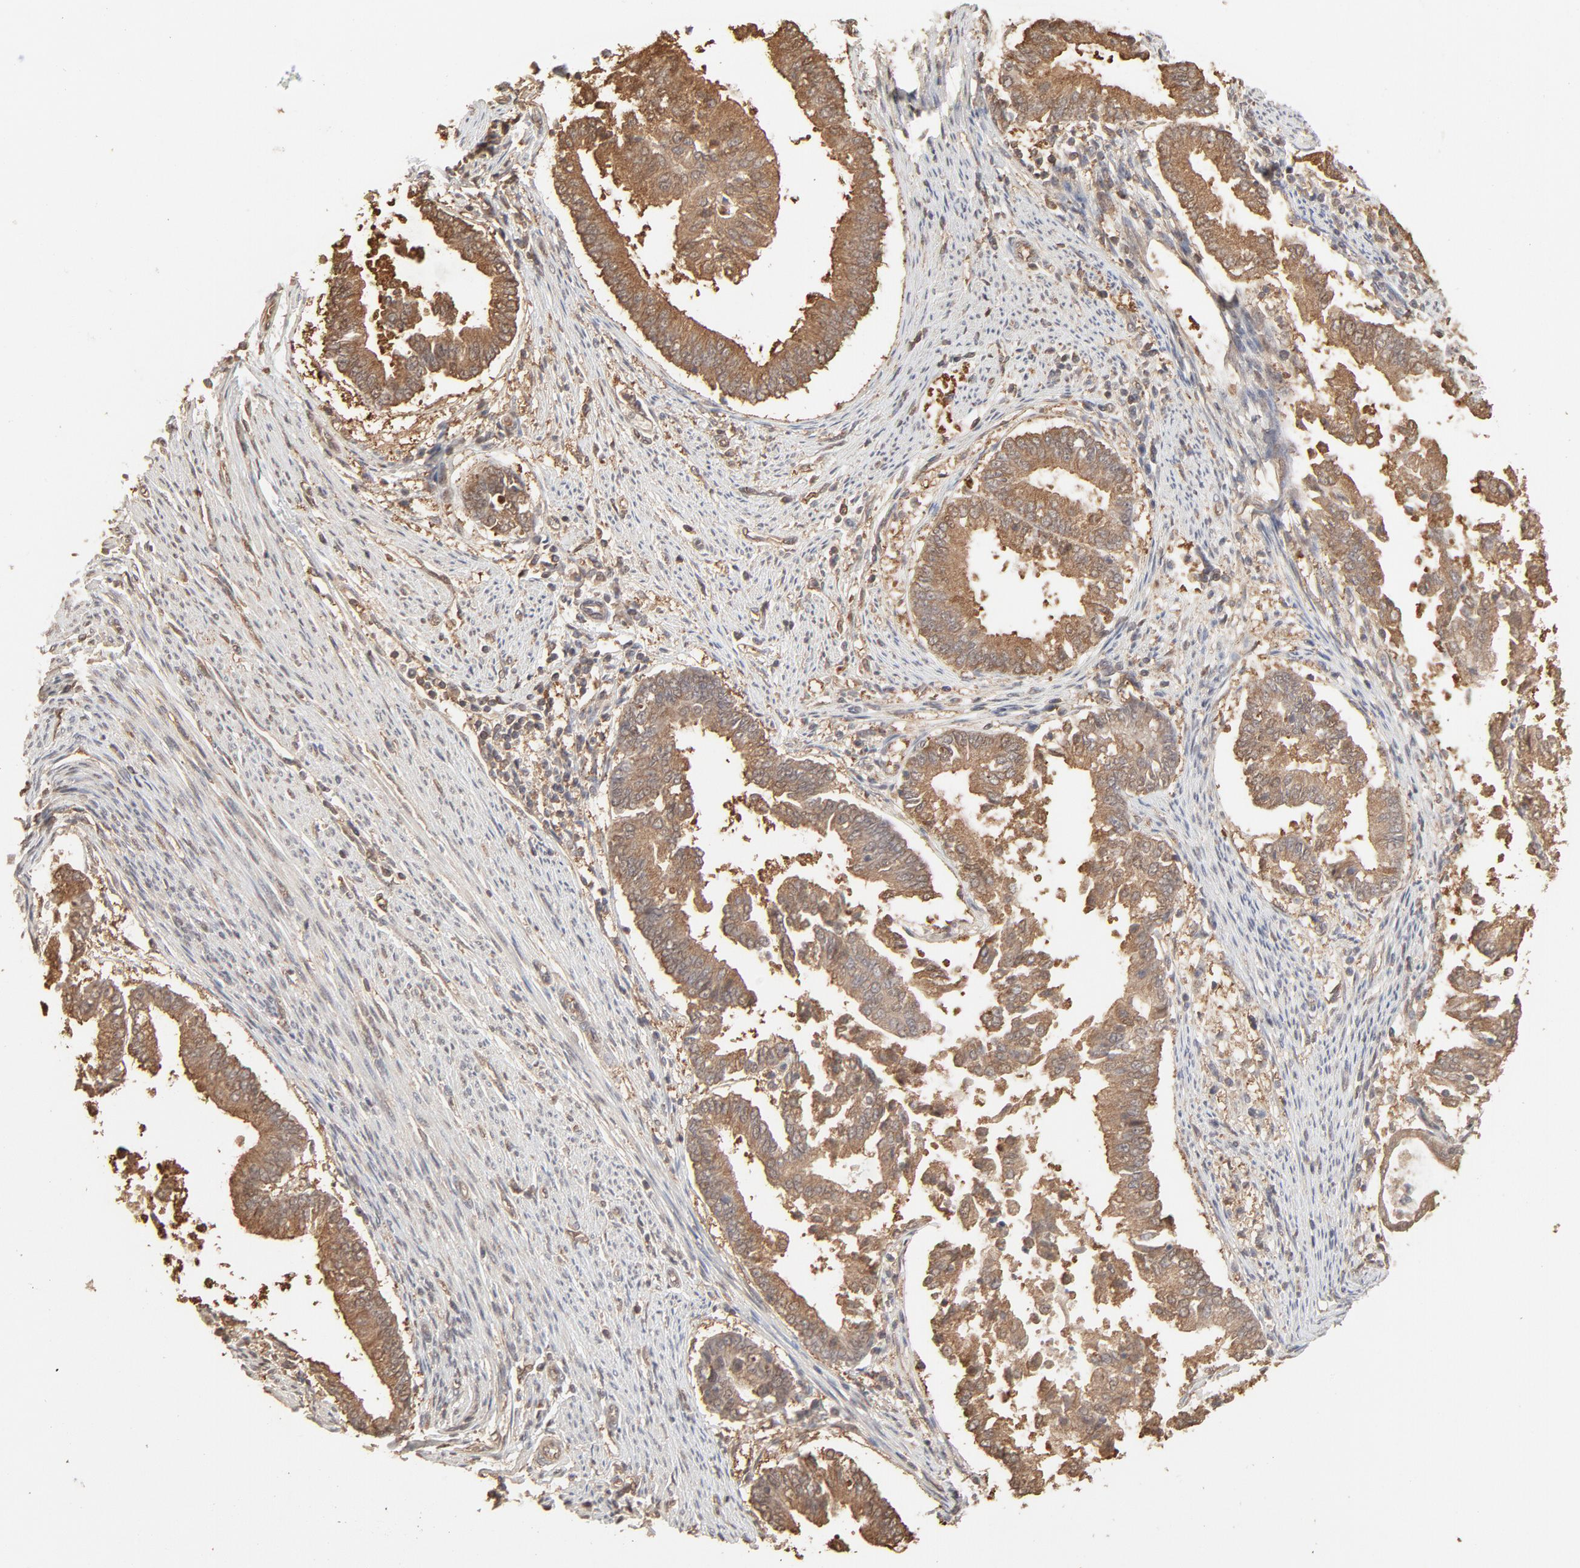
{"staining": {"intensity": "moderate", "quantity": ">75%", "location": "cytoplasmic/membranous"}, "tissue": "endometrial cancer", "cell_type": "Tumor cells", "image_type": "cancer", "snomed": [{"axis": "morphology", "description": "Adenocarcinoma, NOS"}, {"axis": "topography", "description": "Endometrium"}], "caption": "DAB (3,3'-diaminobenzidine) immunohistochemical staining of adenocarcinoma (endometrial) shows moderate cytoplasmic/membranous protein staining in about >75% of tumor cells. Using DAB (3,3'-diaminobenzidine) (brown) and hematoxylin (blue) stains, captured at high magnification using brightfield microscopy.", "gene": "PPP2CA", "patient": {"sex": "female", "age": 63}}